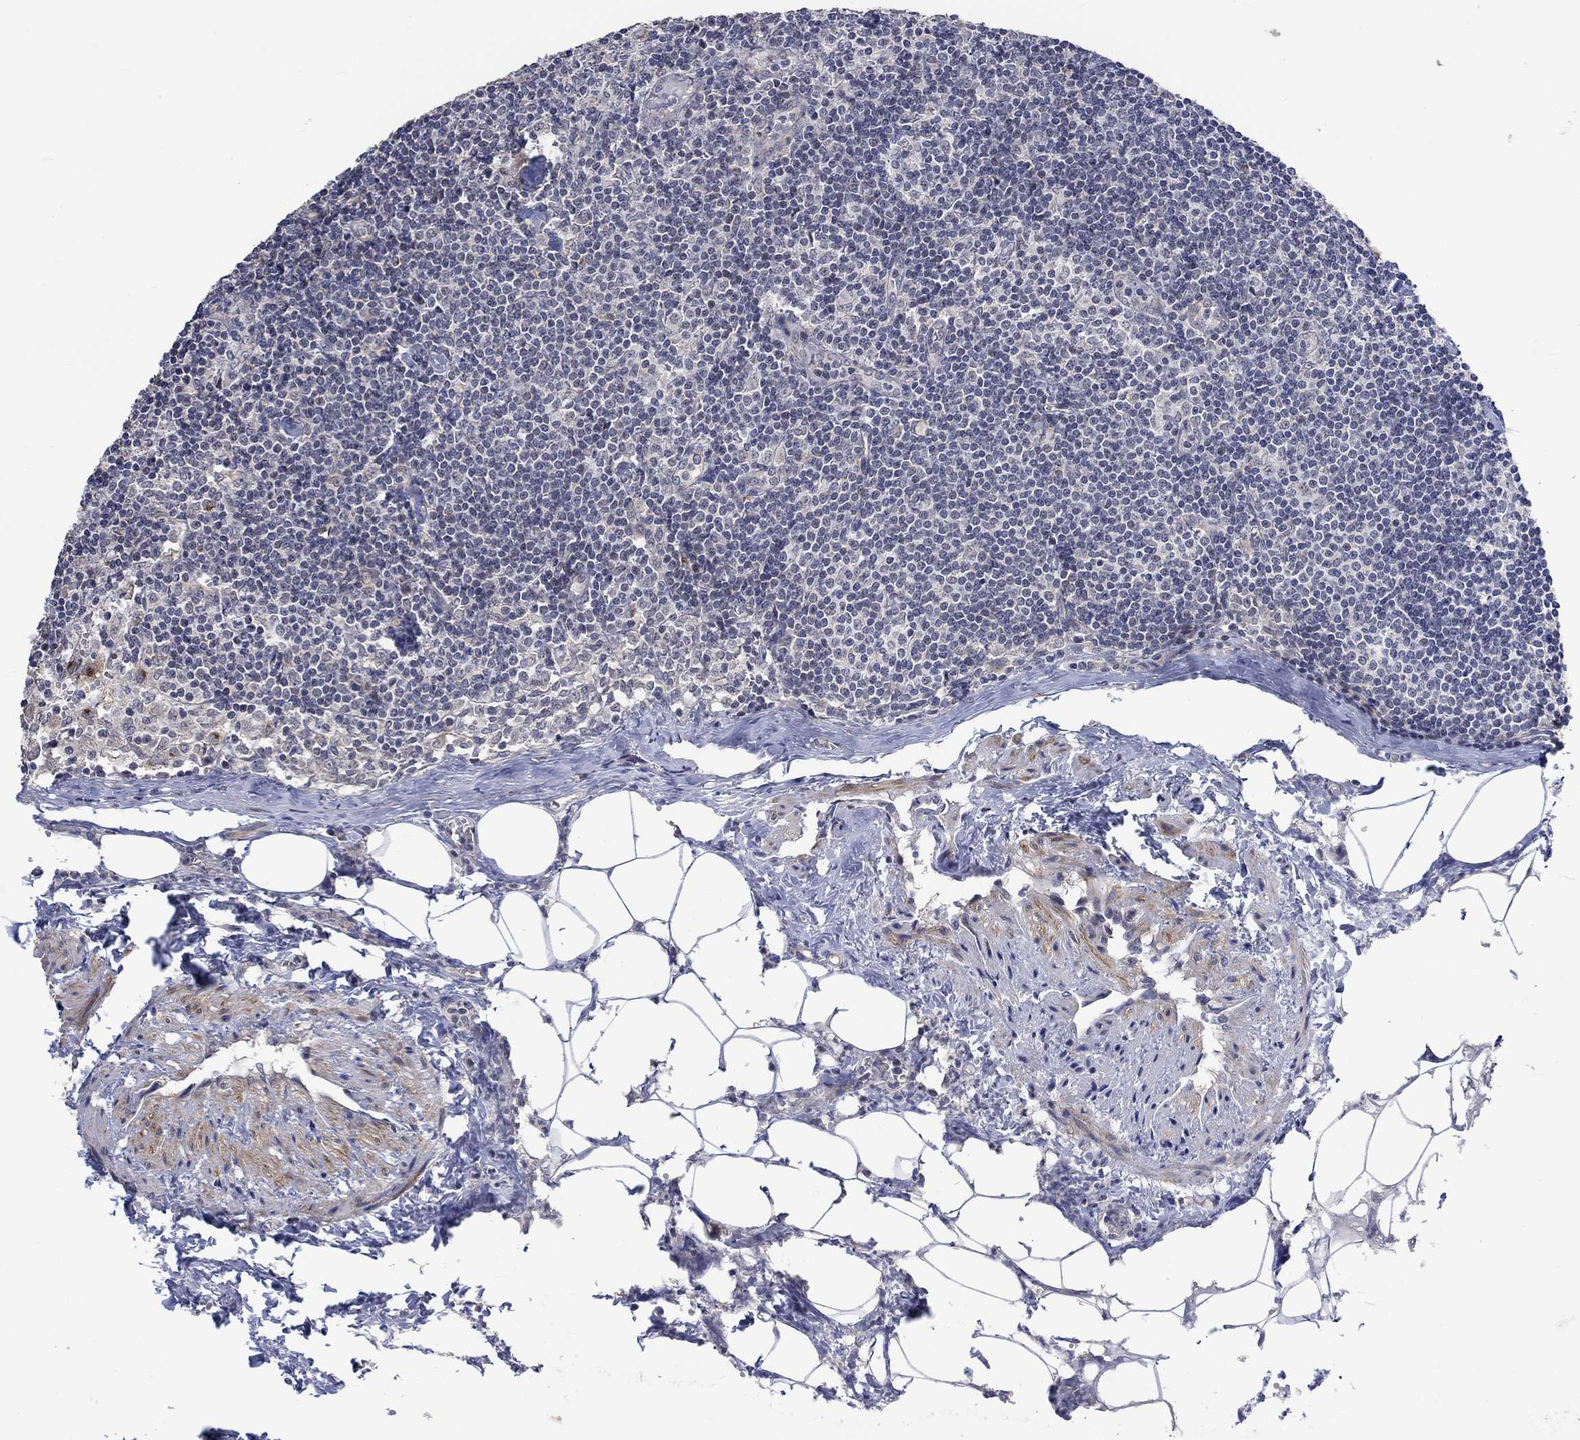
{"staining": {"intensity": "negative", "quantity": "none", "location": "none"}, "tissue": "lymph node", "cell_type": "Non-germinal center cells", "image_type": "normal", "snomed": [{"axis": "morphology", "description": "Normal tissue, NOS"}, {"axis": "topography", "description": "Lymph node"}], "caption": "IHC of normal human lymph node demonstrates no staining in non-germinal center cells. The staining was performed using DAB (3,3'-diaminobenzidine) to visualize the protein expression in brown, while the nuclei were stained in blue with hematoxylin (Magnification: 20x).", "gene": "SLC48A1", "patient": {"sex": "female", "age": 51}}